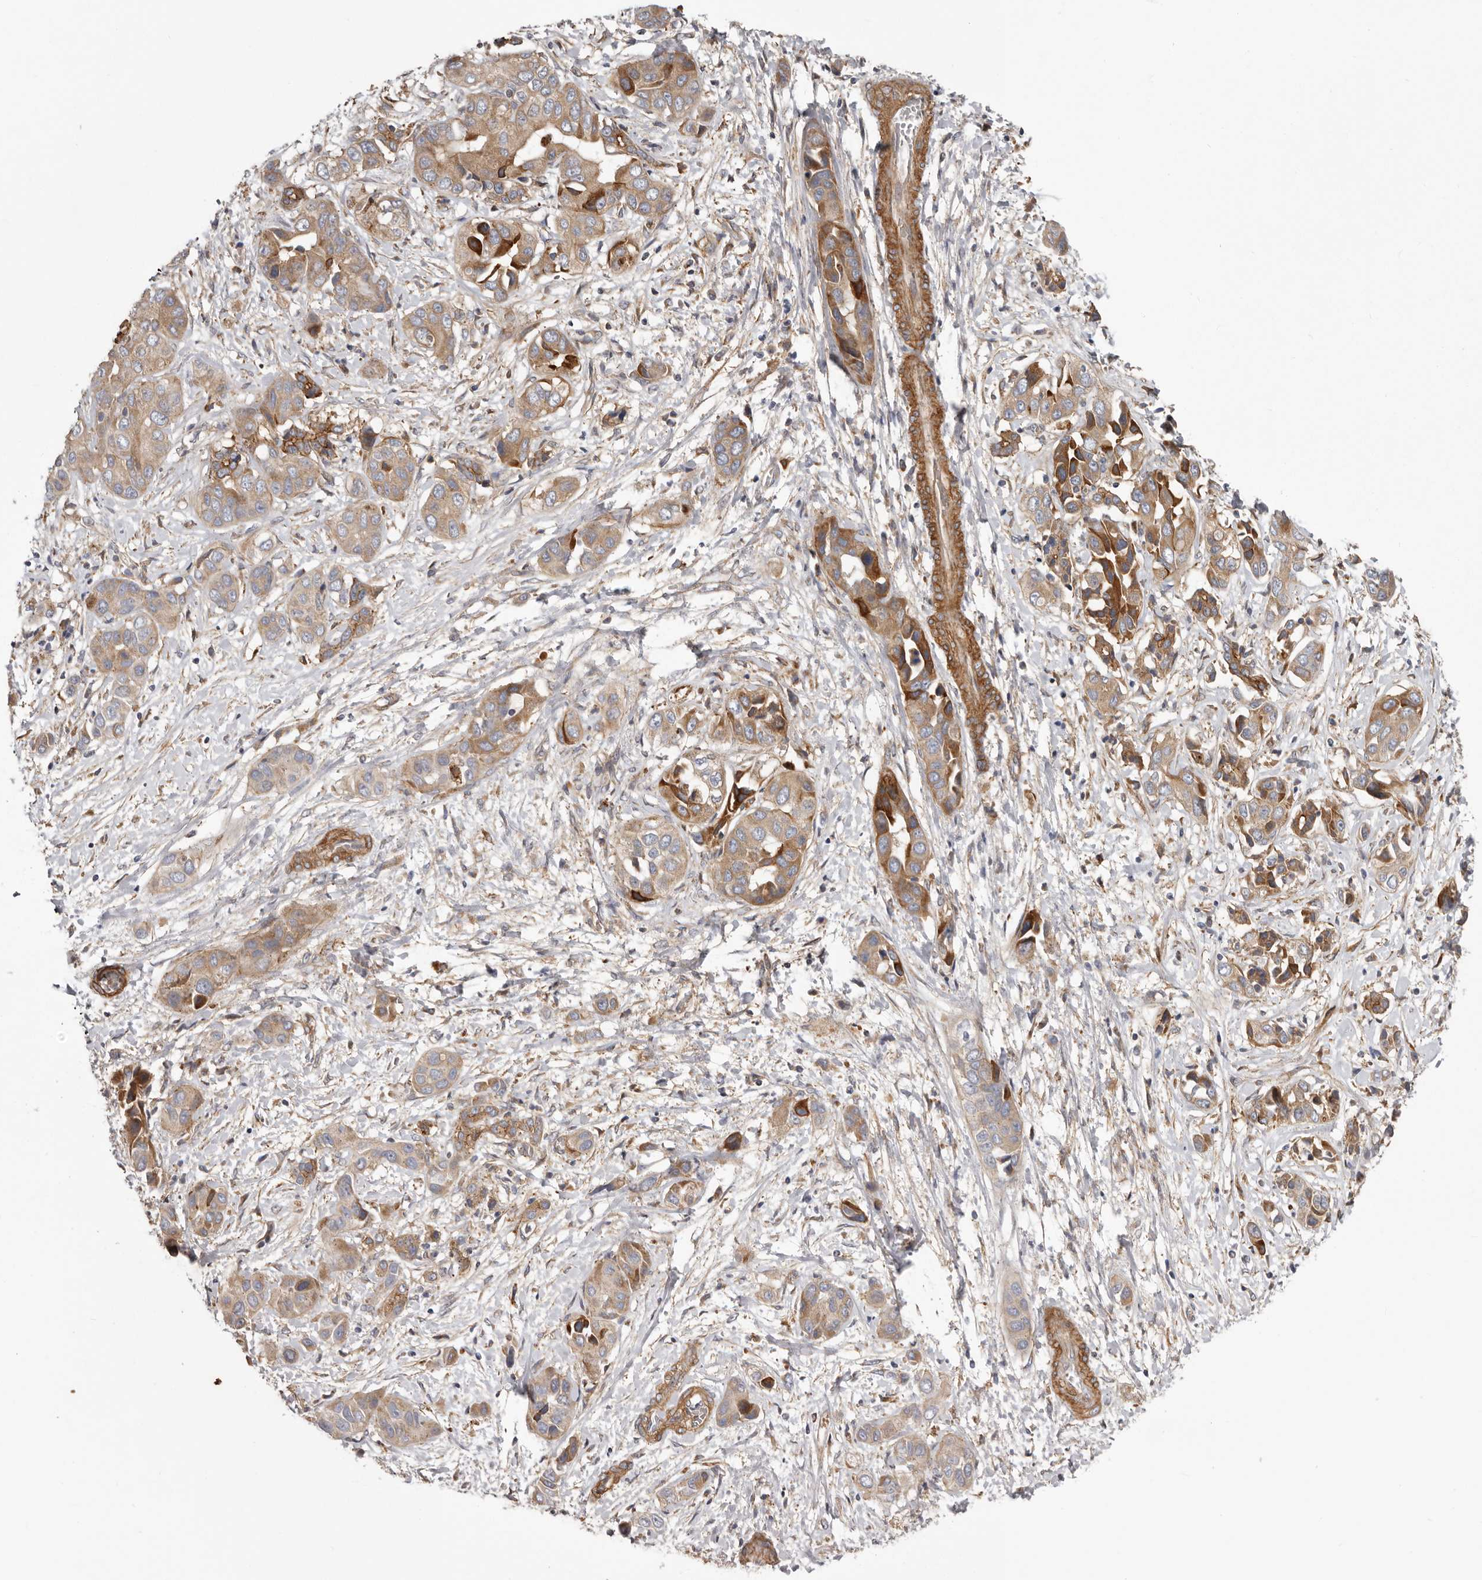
{"staining": {"intensity": "moderate", "quantity": ">75%", "location": "cytoplasmic/membranous"}, "tissue": "liver cancer", "cell_type": "Tumor cells", "image_type": "cancer", "snomed": [{"axis": "morphology", "description": "Cholangiocarcinoma"}, {"axis": "topography", "description": "Liver"}], "caption": "Brown immunohistochemical staining in human cholangiocarcinoma (liver) reveals moderate cytoplasmic/membranous positivity in about >75% of tumor cells.", "gene": "ENAH", "patient": {"sex": "female", "age": 52}}